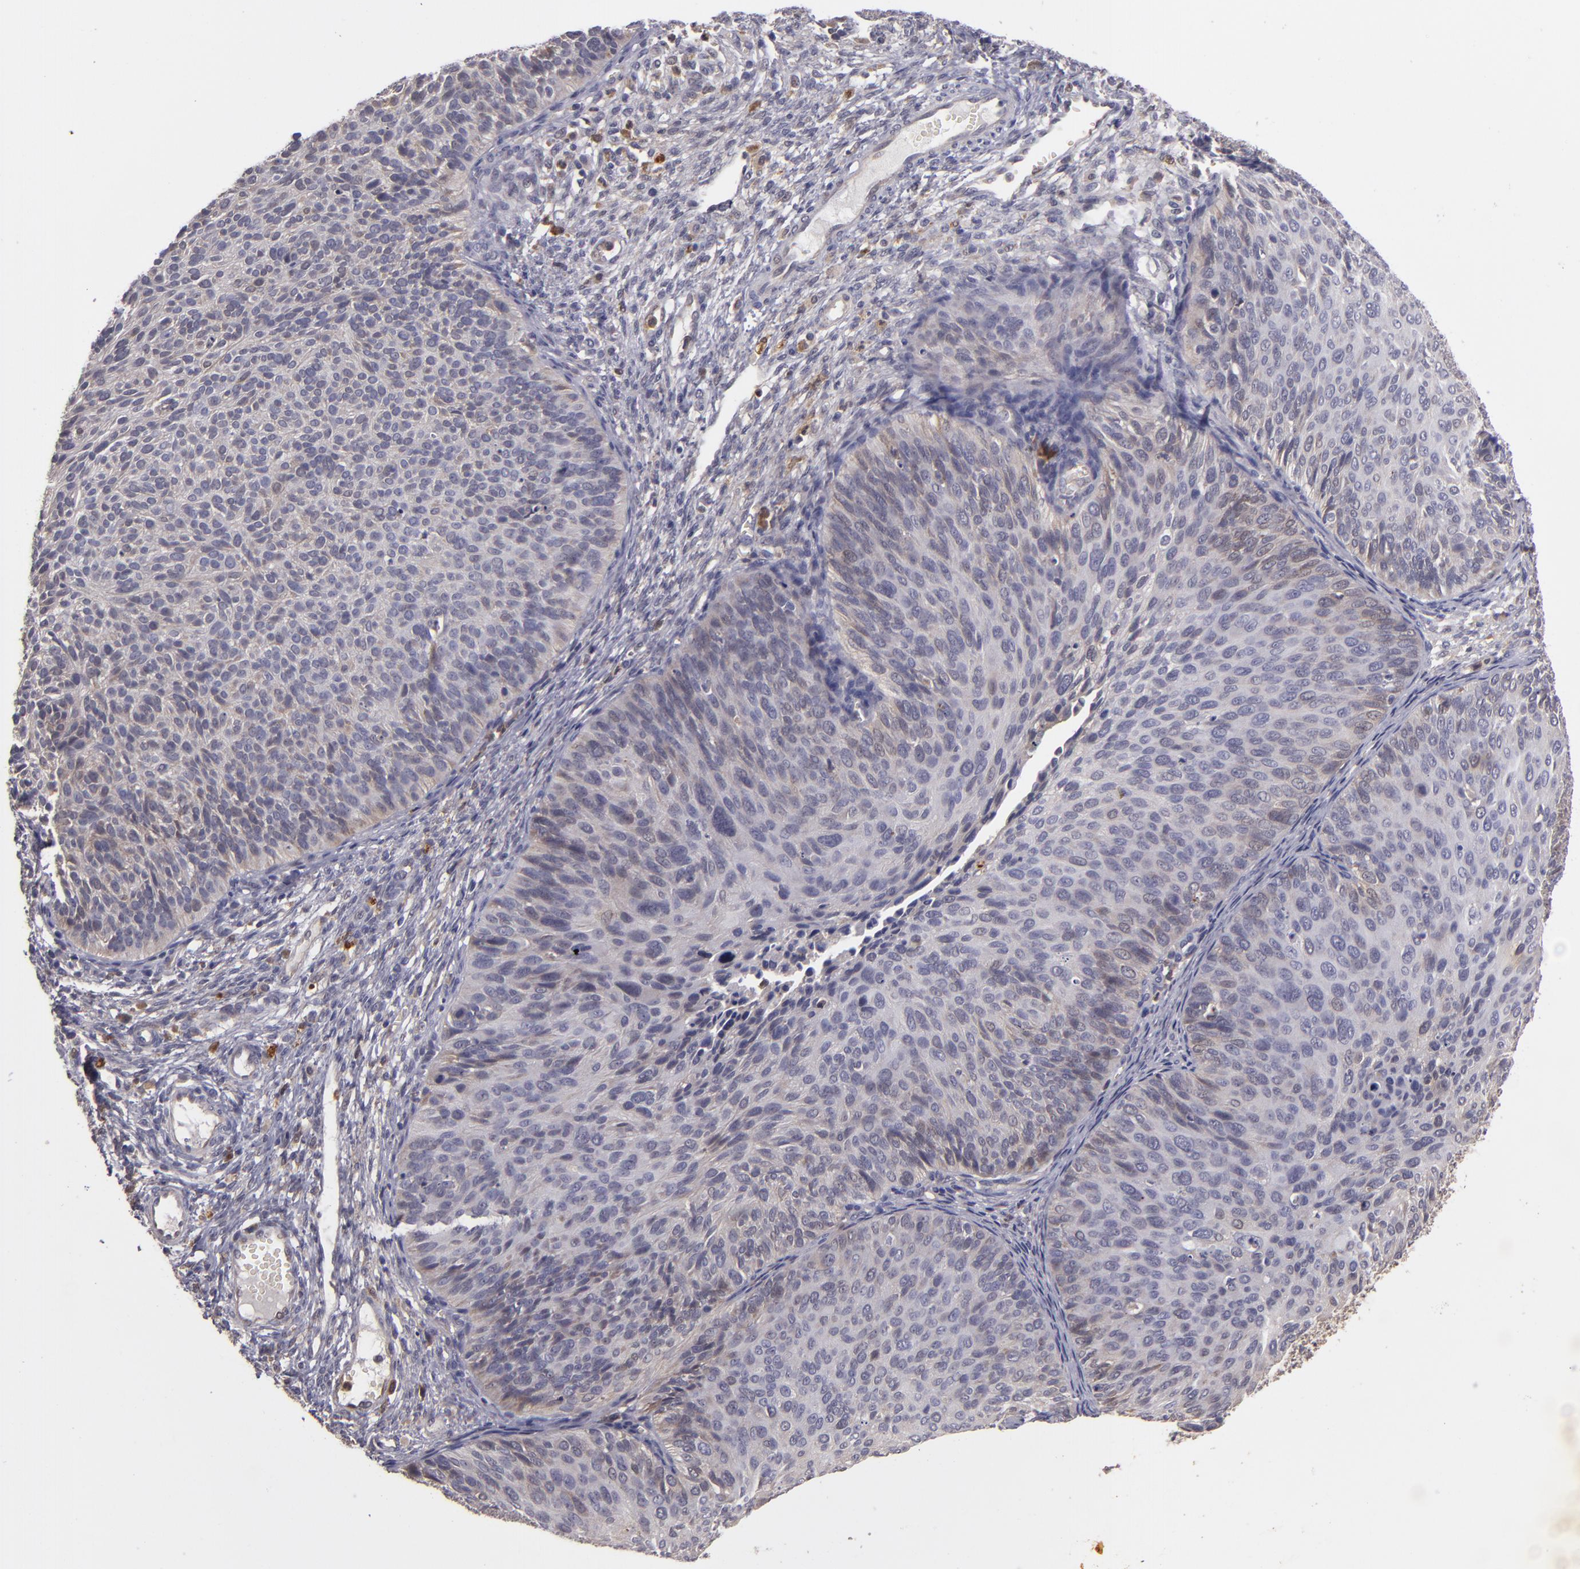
{"staining": {"intensity": "weak", "quantity": "<25%", "location": "cytoplasmic/membranous"}, "tissue": "cervical cancer", "cell_type": "Tumor cells", "image_type": "cancer", "snomed": [{"axis": "morphology", "description": "Squamous cell carcinoma, NOS"}, {"axis": "topography", "description": "Cervix"}], "caption": "Micrograph shows no significant protein staining in tumor cells of squamous cell carcinoma (cervical).", "gene": "FHIT", "patient": {"sex": "female", "age": 36}}